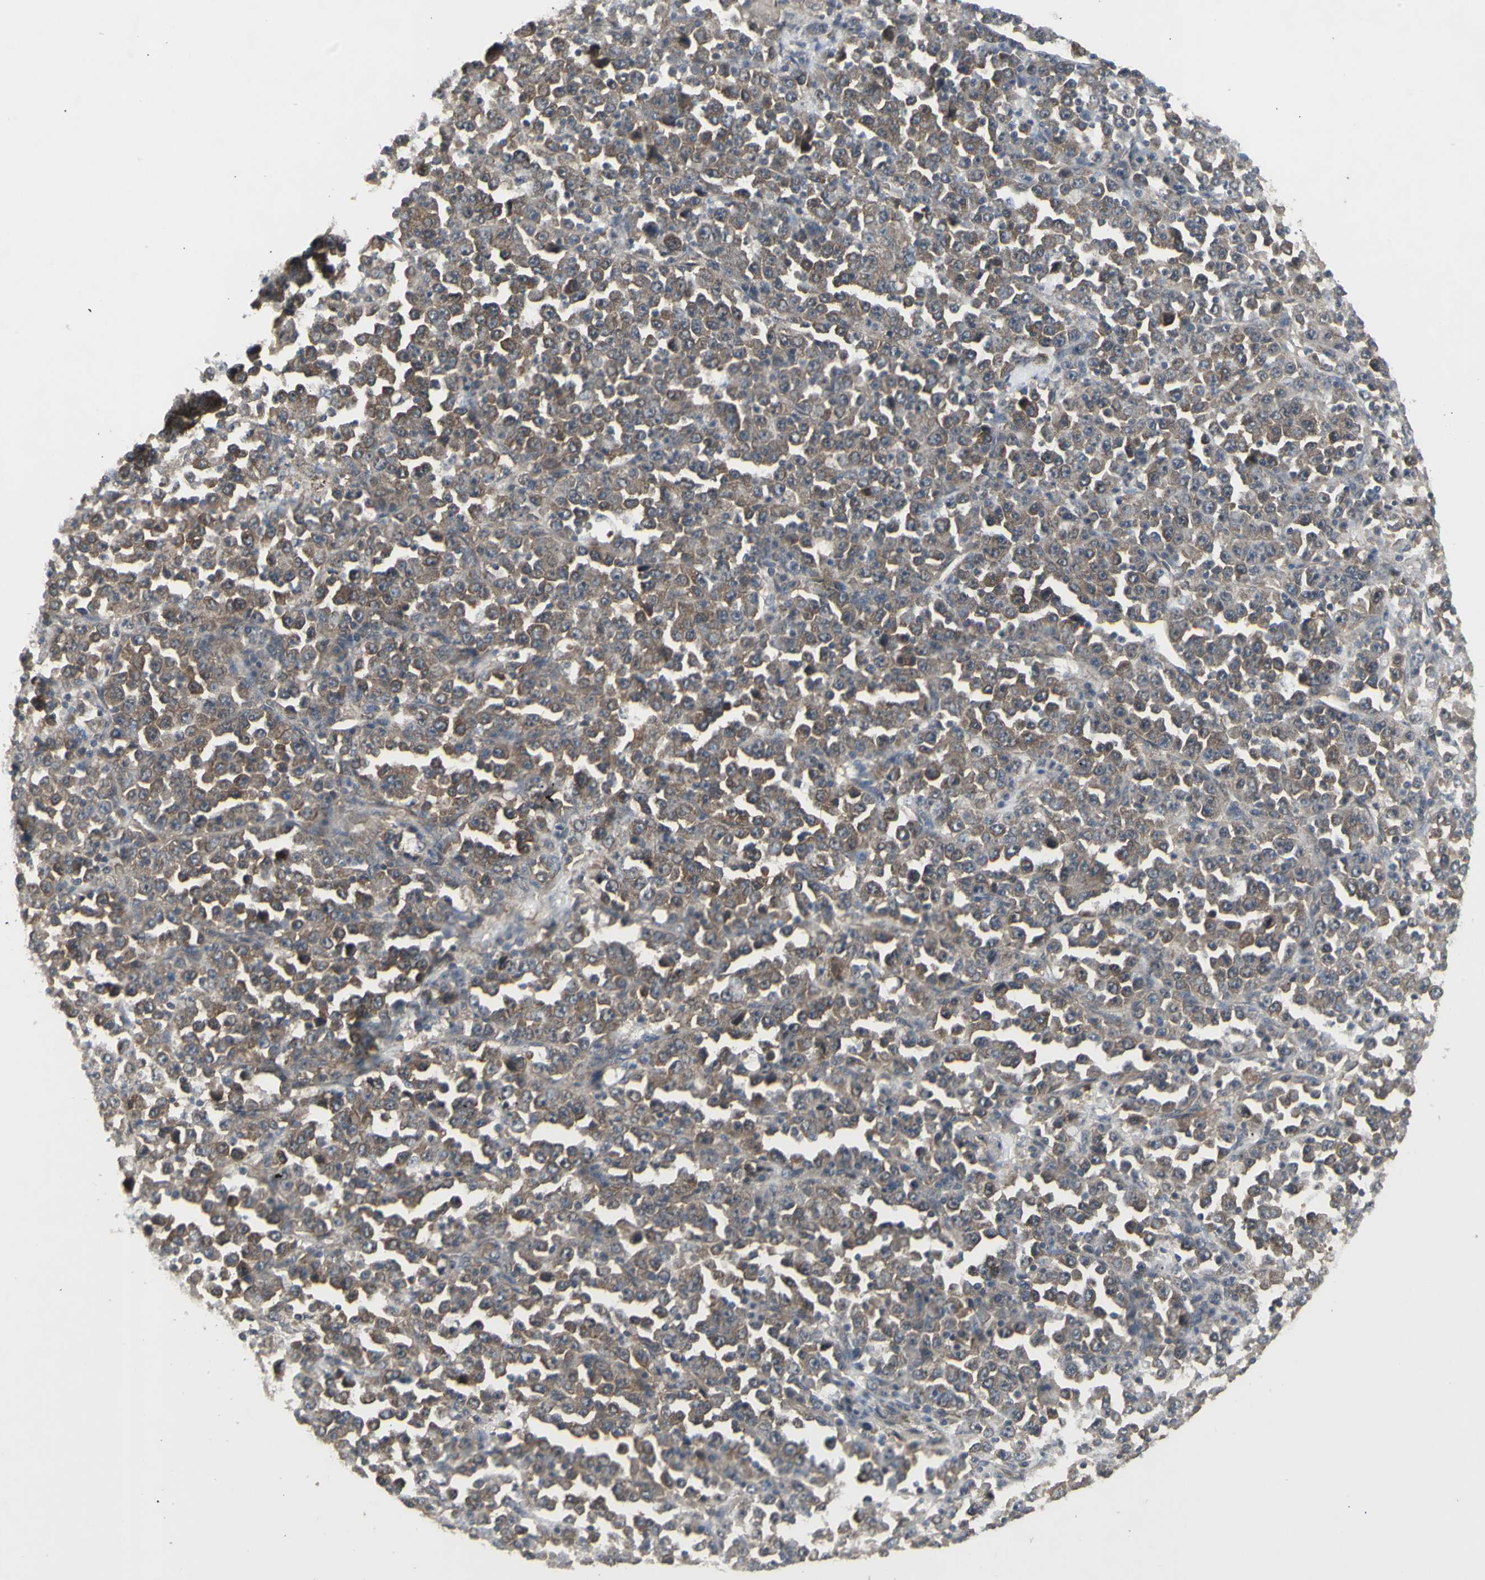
{"staining": {"intensity": "moderate", "quantity": ">75%", "location": "cytoplasmic/membranous"}, "tissue": "stomach cancer", "cell_type": "Tumor cells", "image_type": "cancer", "snomed": [{"axis": "morphology", "description": "Normal tissue, NOS"}, {"axis": "morphology", "description": "Adenocarcinoma, NOS"}, {"axis": "topography", "description": "Stomach, upper"}, {"axis": "topography", "description": "Stomach"}], "caption": "A brown stain shows moderate cytoplasmic/membranous positivity of a protein in human stomach adenocarcinoma tumor cells. Immunohistochemistry stains the protein in brown and the nuclei are stained blue.", "gene": "CHURC1-FNTB", "patient": {"sex": "male", "age": 59}}